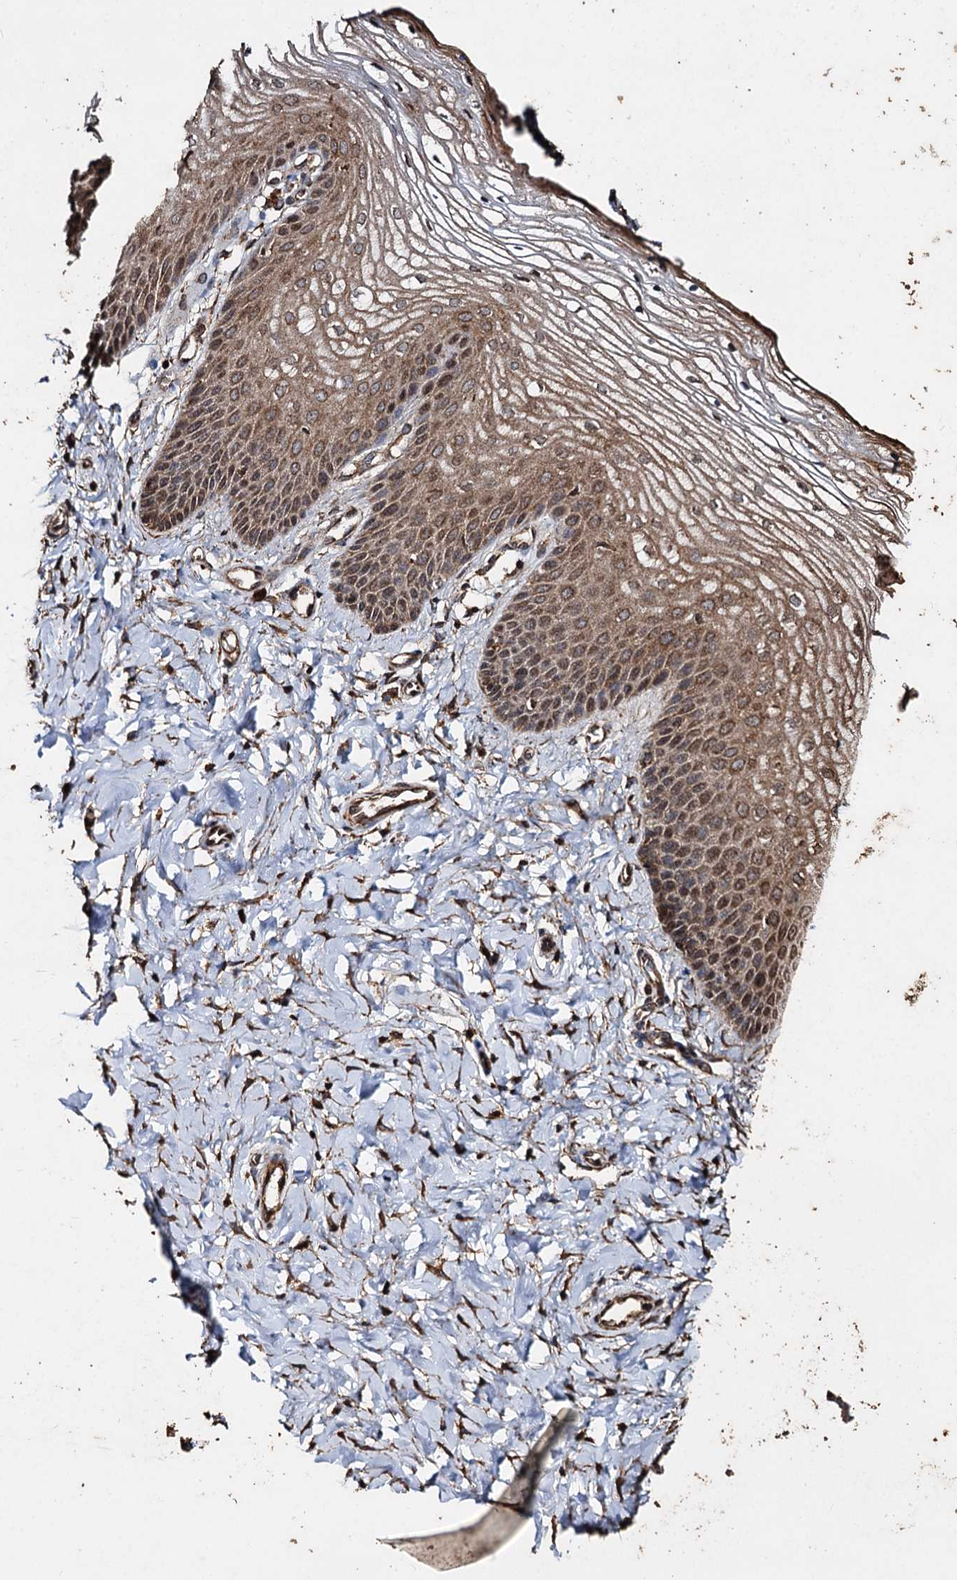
{"staining": {"intensity": "moderate", "quantity": ">75%", "location": "cytoplasmic/membranous,nuclear"}, "tissue": "vagina", "cell_type": "Squamous epithelial cells", "image_type": "normal", "snomed": [{"axis": "morphology", "description": "Normal tissue, NOS"}, {"axis": "topography", "description": "Vagina"}, {"axis": "topography", "description": "Cervix"}], "caption": "A brown stain shows moderate cytoplasmic/membranous,nuclear staining of a protein in squamous epithelial cells of normal human vagina. (DAB = brown stain, brightfield microscopy at high magnification).", "gene": "NOTCH2NLA", "patient": {"sex": "female", "age": 40}}